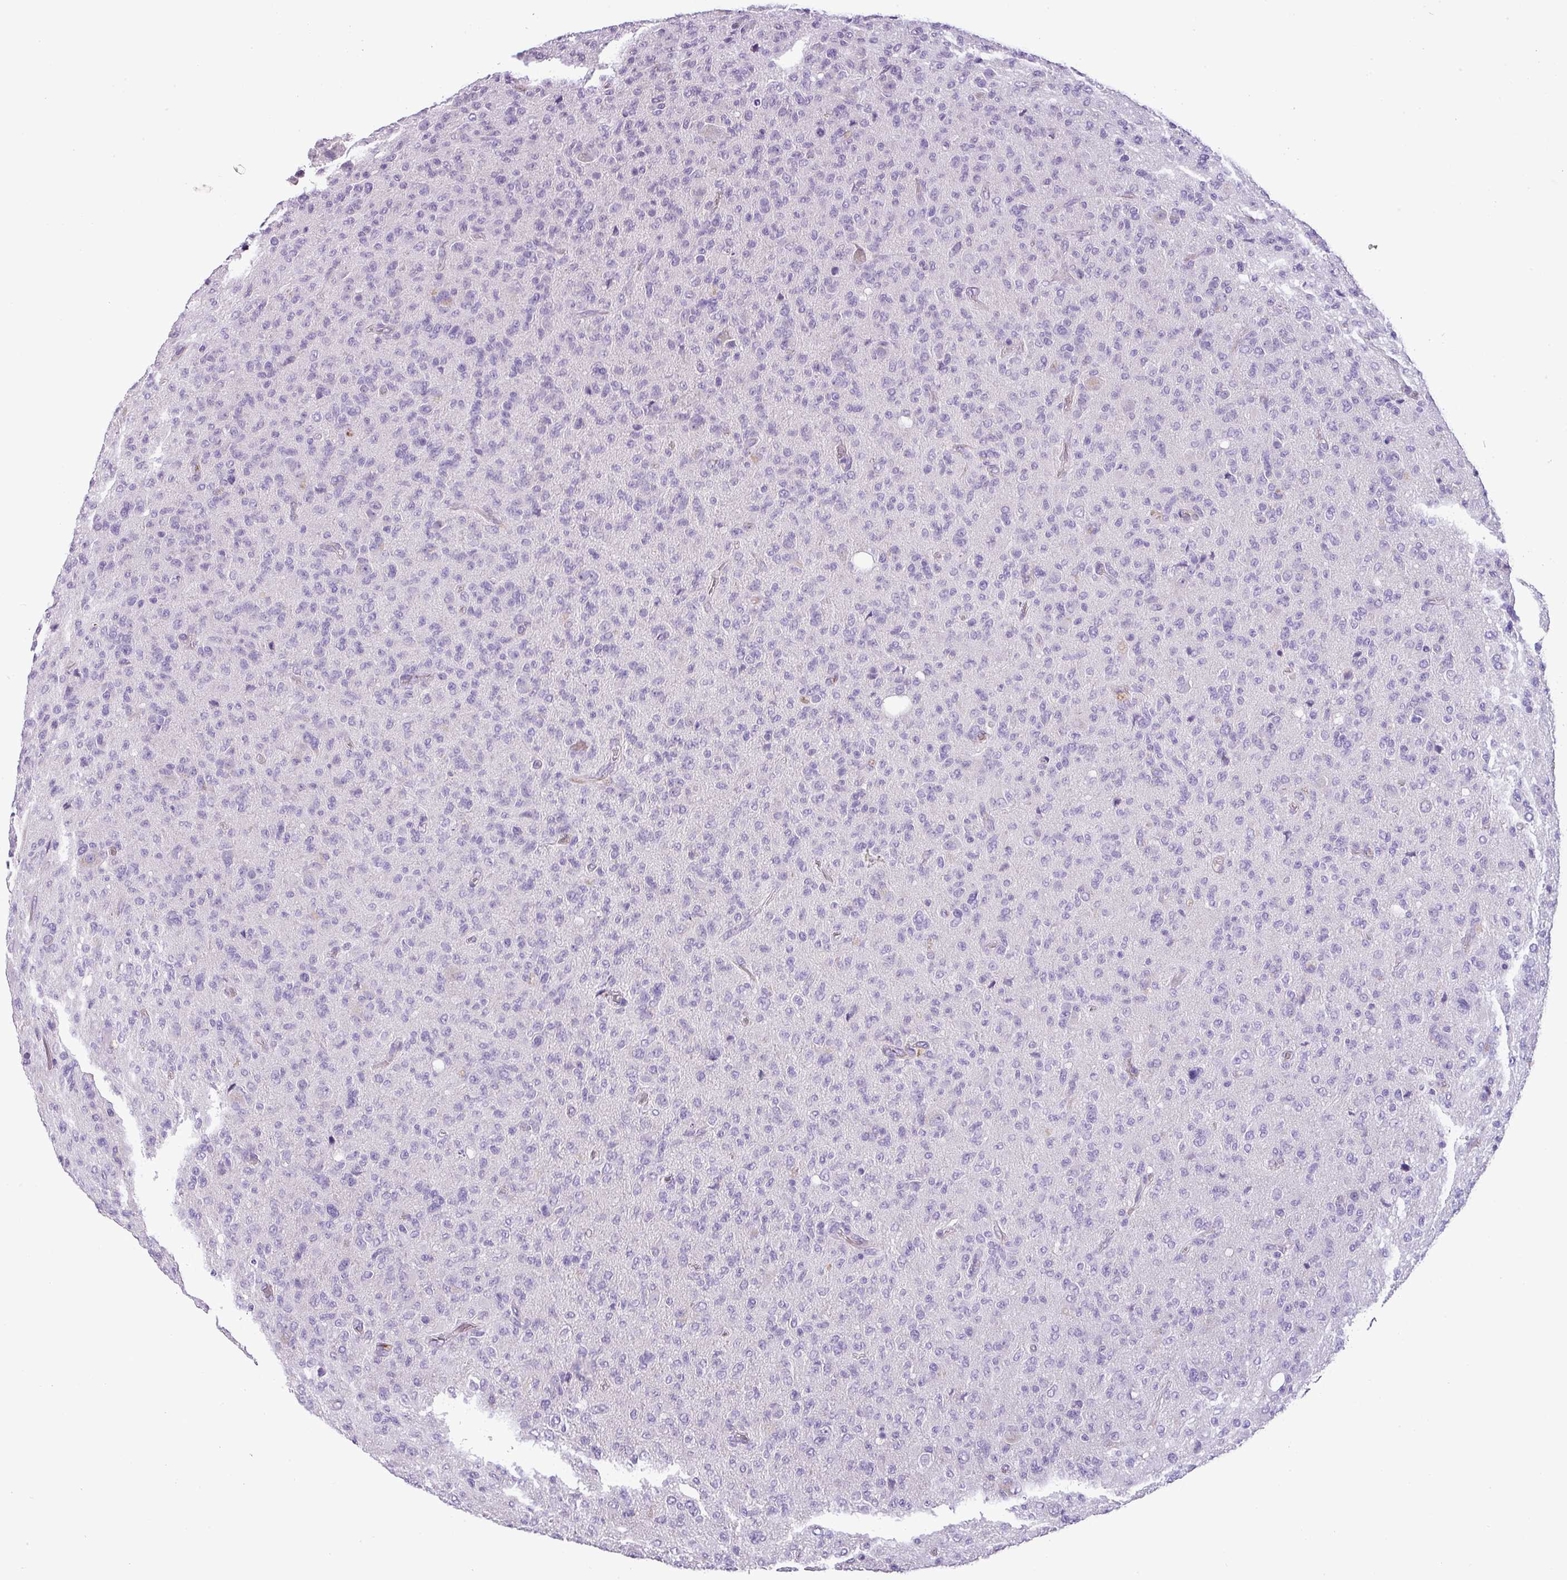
{"staining": {"intensity": "negative", "quantity": "none", "location": "none"}, "tissue": "glioma", "cell_type": "Tumor cells", "image_type": "cancer", "snomed": [{"axis": "morphology", "description": "Glioma, malignant, High grade"}, {"axis": "topography", "description": "Brain"}], "caption": "Tumor cells show no significant staining in malignant glioma (high-grade).", "gene": "ENSG00000273748", "patient": {"sex": "female", "age": 57}}